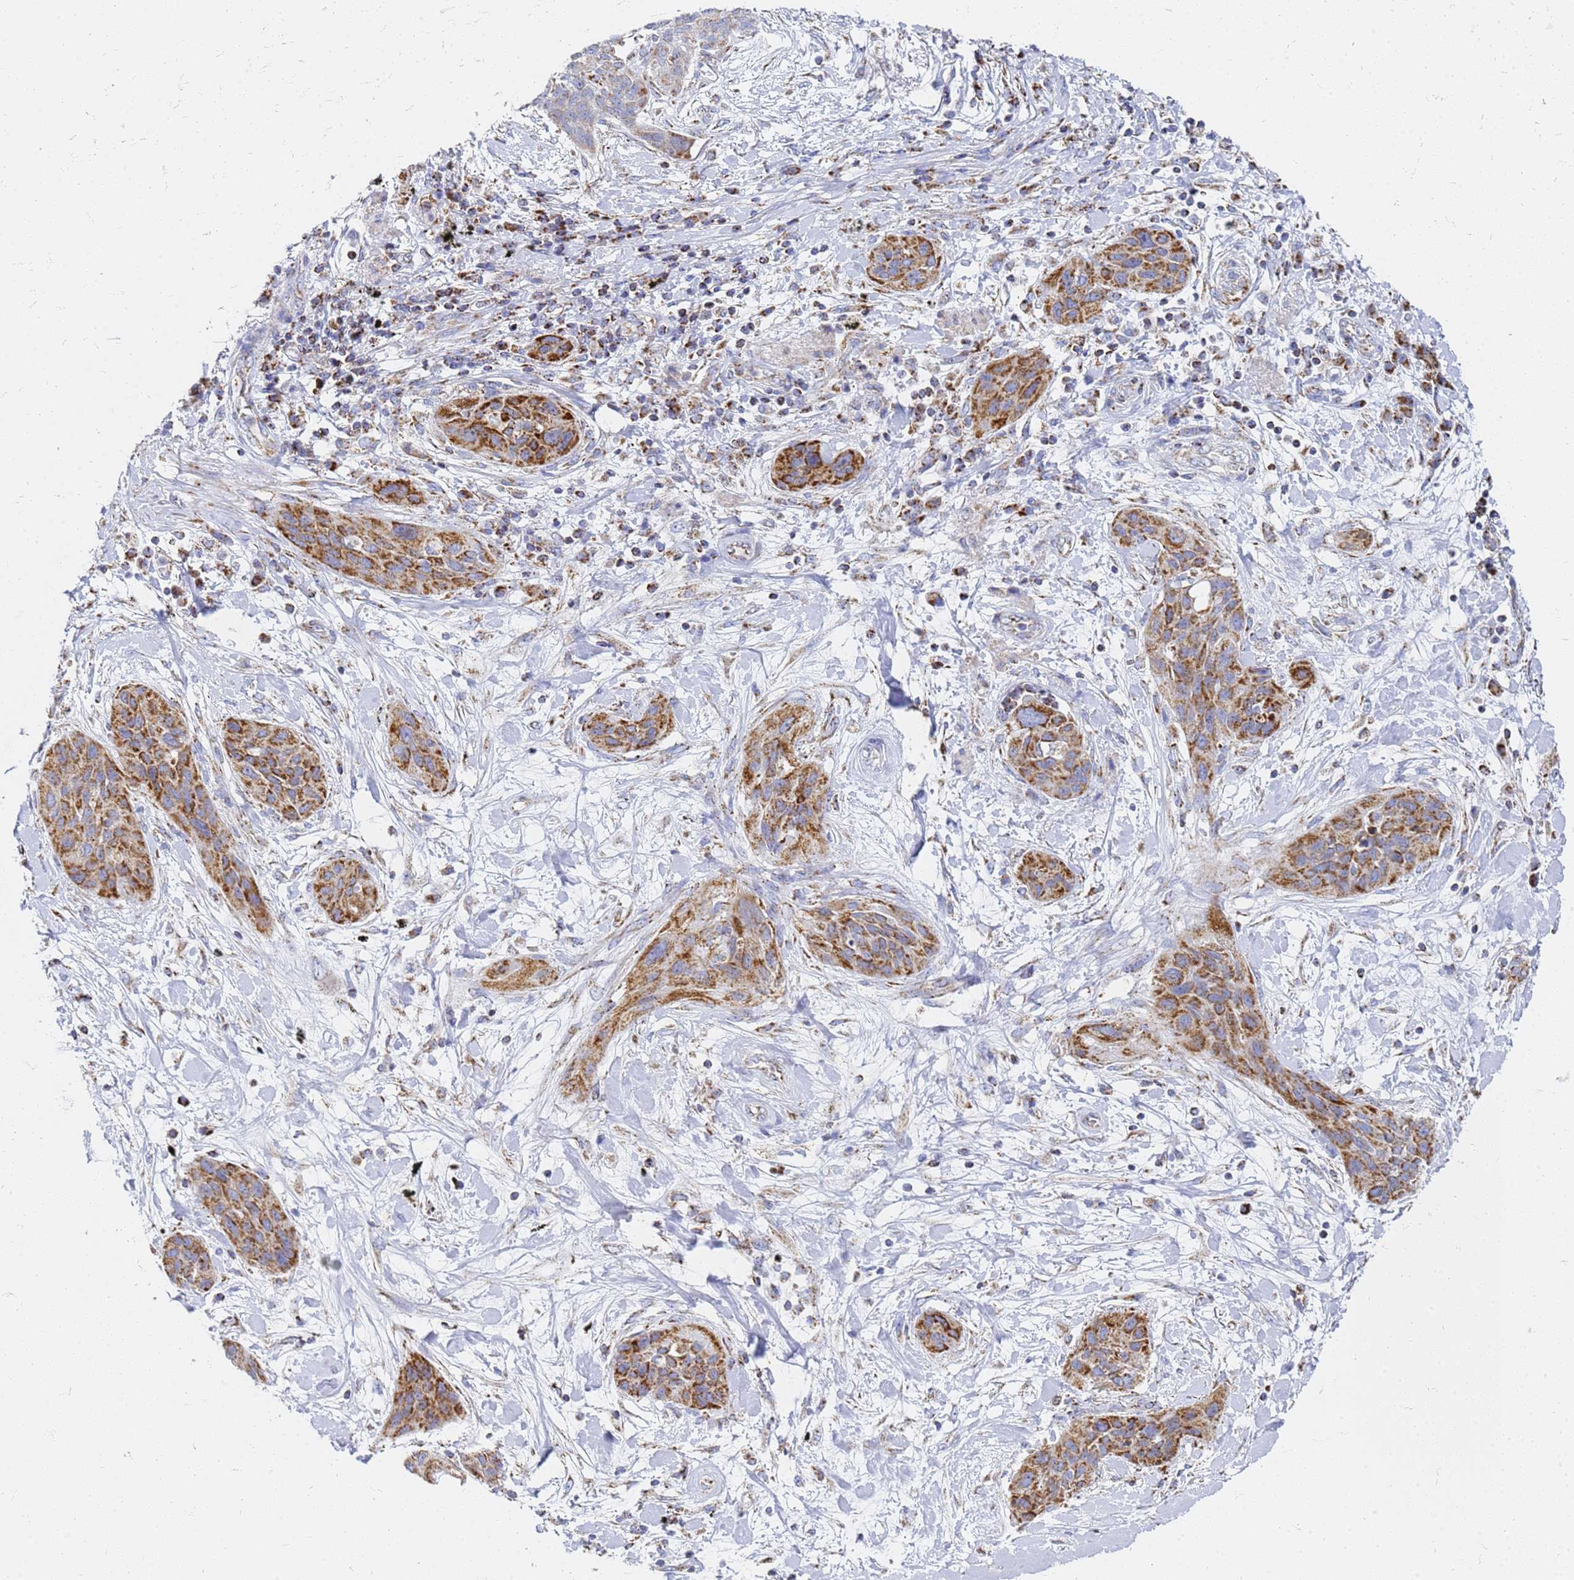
{"staining": {"intensity": "strong", "quantity": ">75%", "location": "cytoplasmic/membranous"}, "tissue": "lung cancer", "cell_type": "Tumor cells", "image_type": "cancer", "snomed": [{"axis": "morphology", "description": "Squamous cell carcinoma, NOS"}, {"axis": "topography", "description": "Lung"}], "caption": "The photomicrograph shows immunohistochemical staining of squamous cell carcinoma (lung). There is strong cytoplasmic/membranous staining is seen in about >75% of tumor cells.", "gene": "CNIH4", "patient": {"sex": "female", "age": 70}}